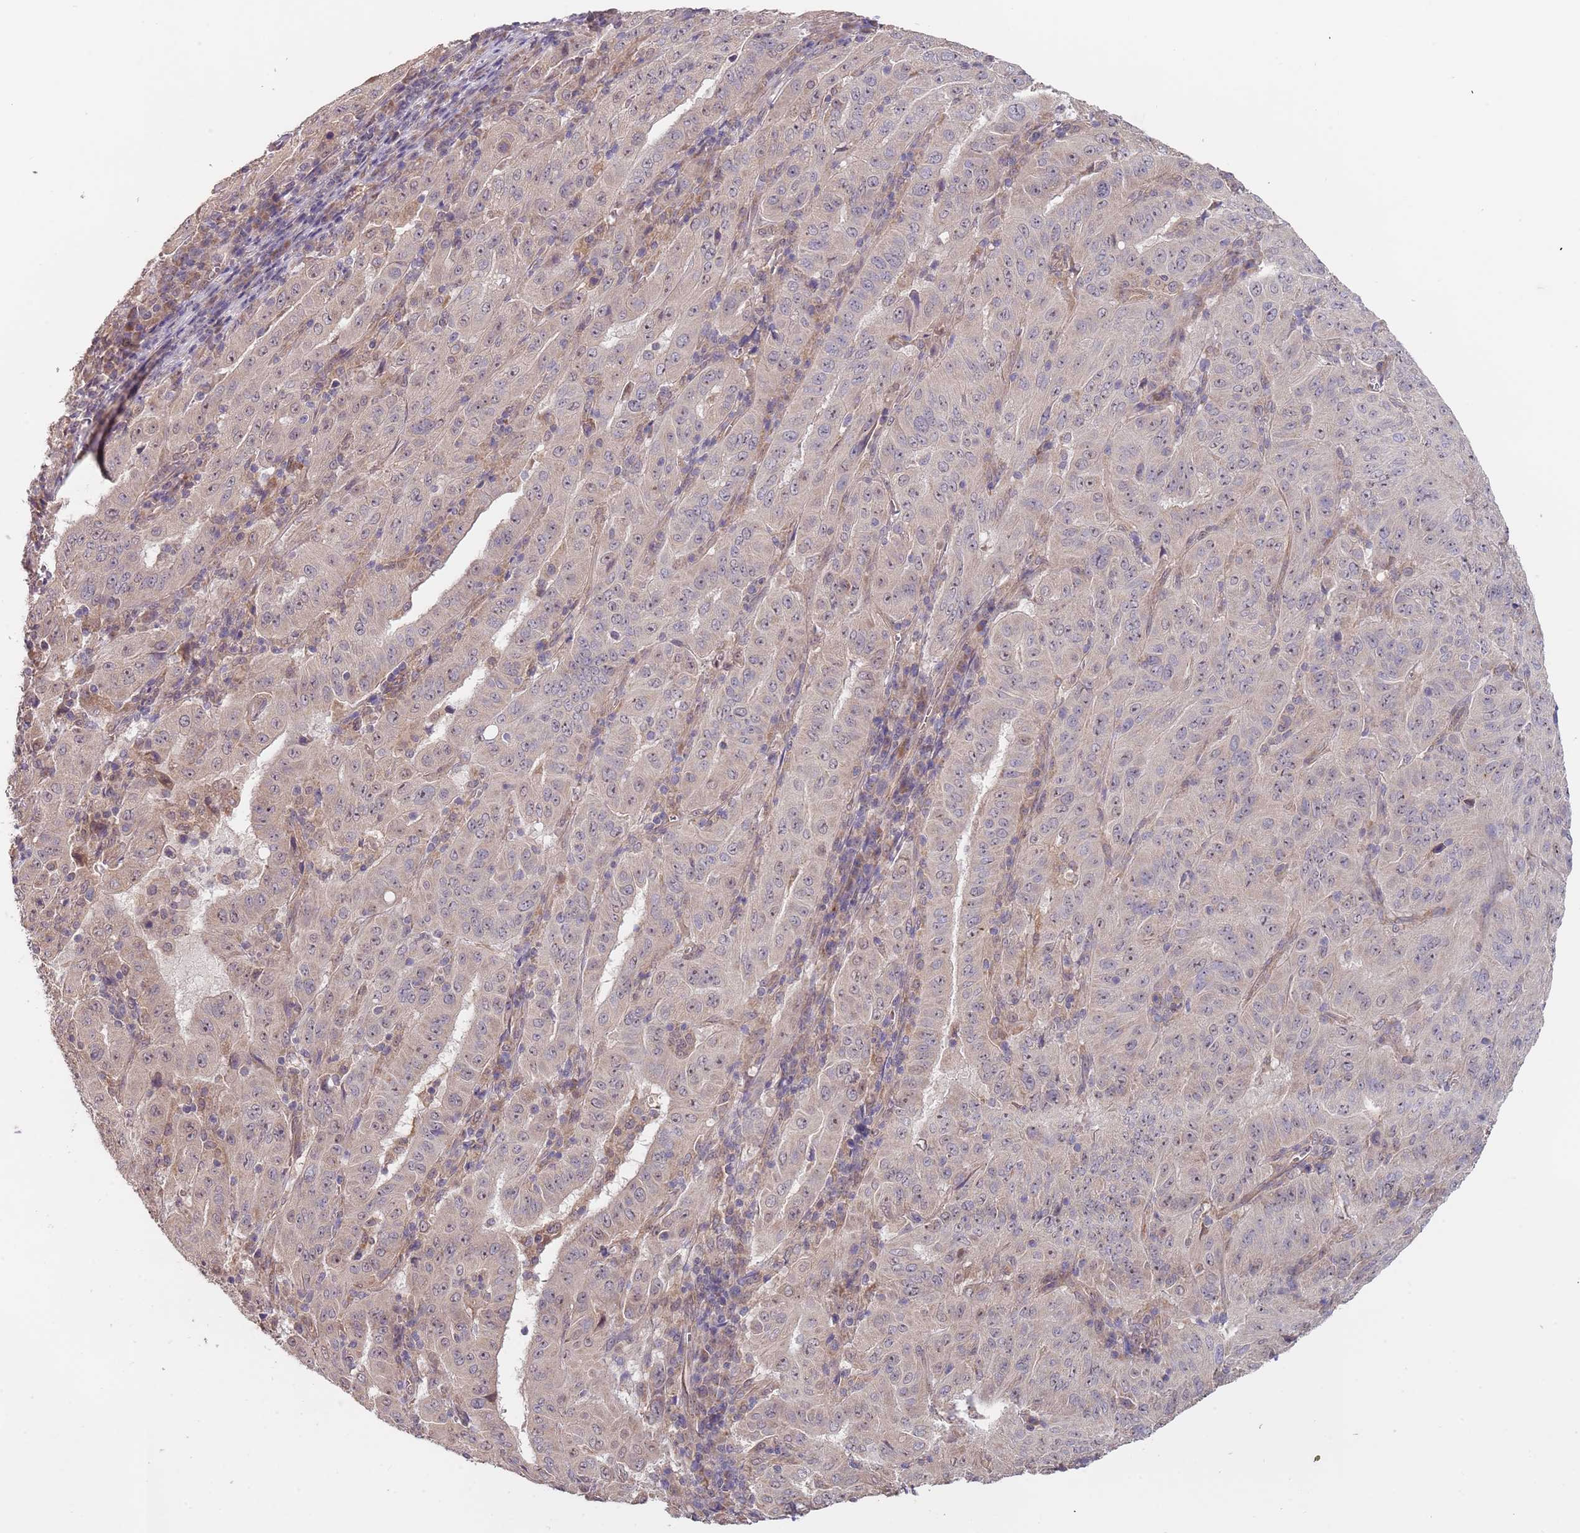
{"staining": {"intensity": "weak", "quantity": "25%-75%", "location": "nuclear"}, "tissue": "pancreatic cancer", "cell_type": "Tumor cells", "image_type": "cancer", "snomed": [{"axis": "morphology", "description": "Adenocarcinoma, NOS"}, {"axis": "topography", "description": "Pancreas"}], "caption": "Protein staining of adenocarcinoma (pancreatic) tissue demonstrates weak nuclear expression in about 25%-75% of tumor cells.", "gene": "TMEM64", "patient": {"sex": "male", "age": 63}}